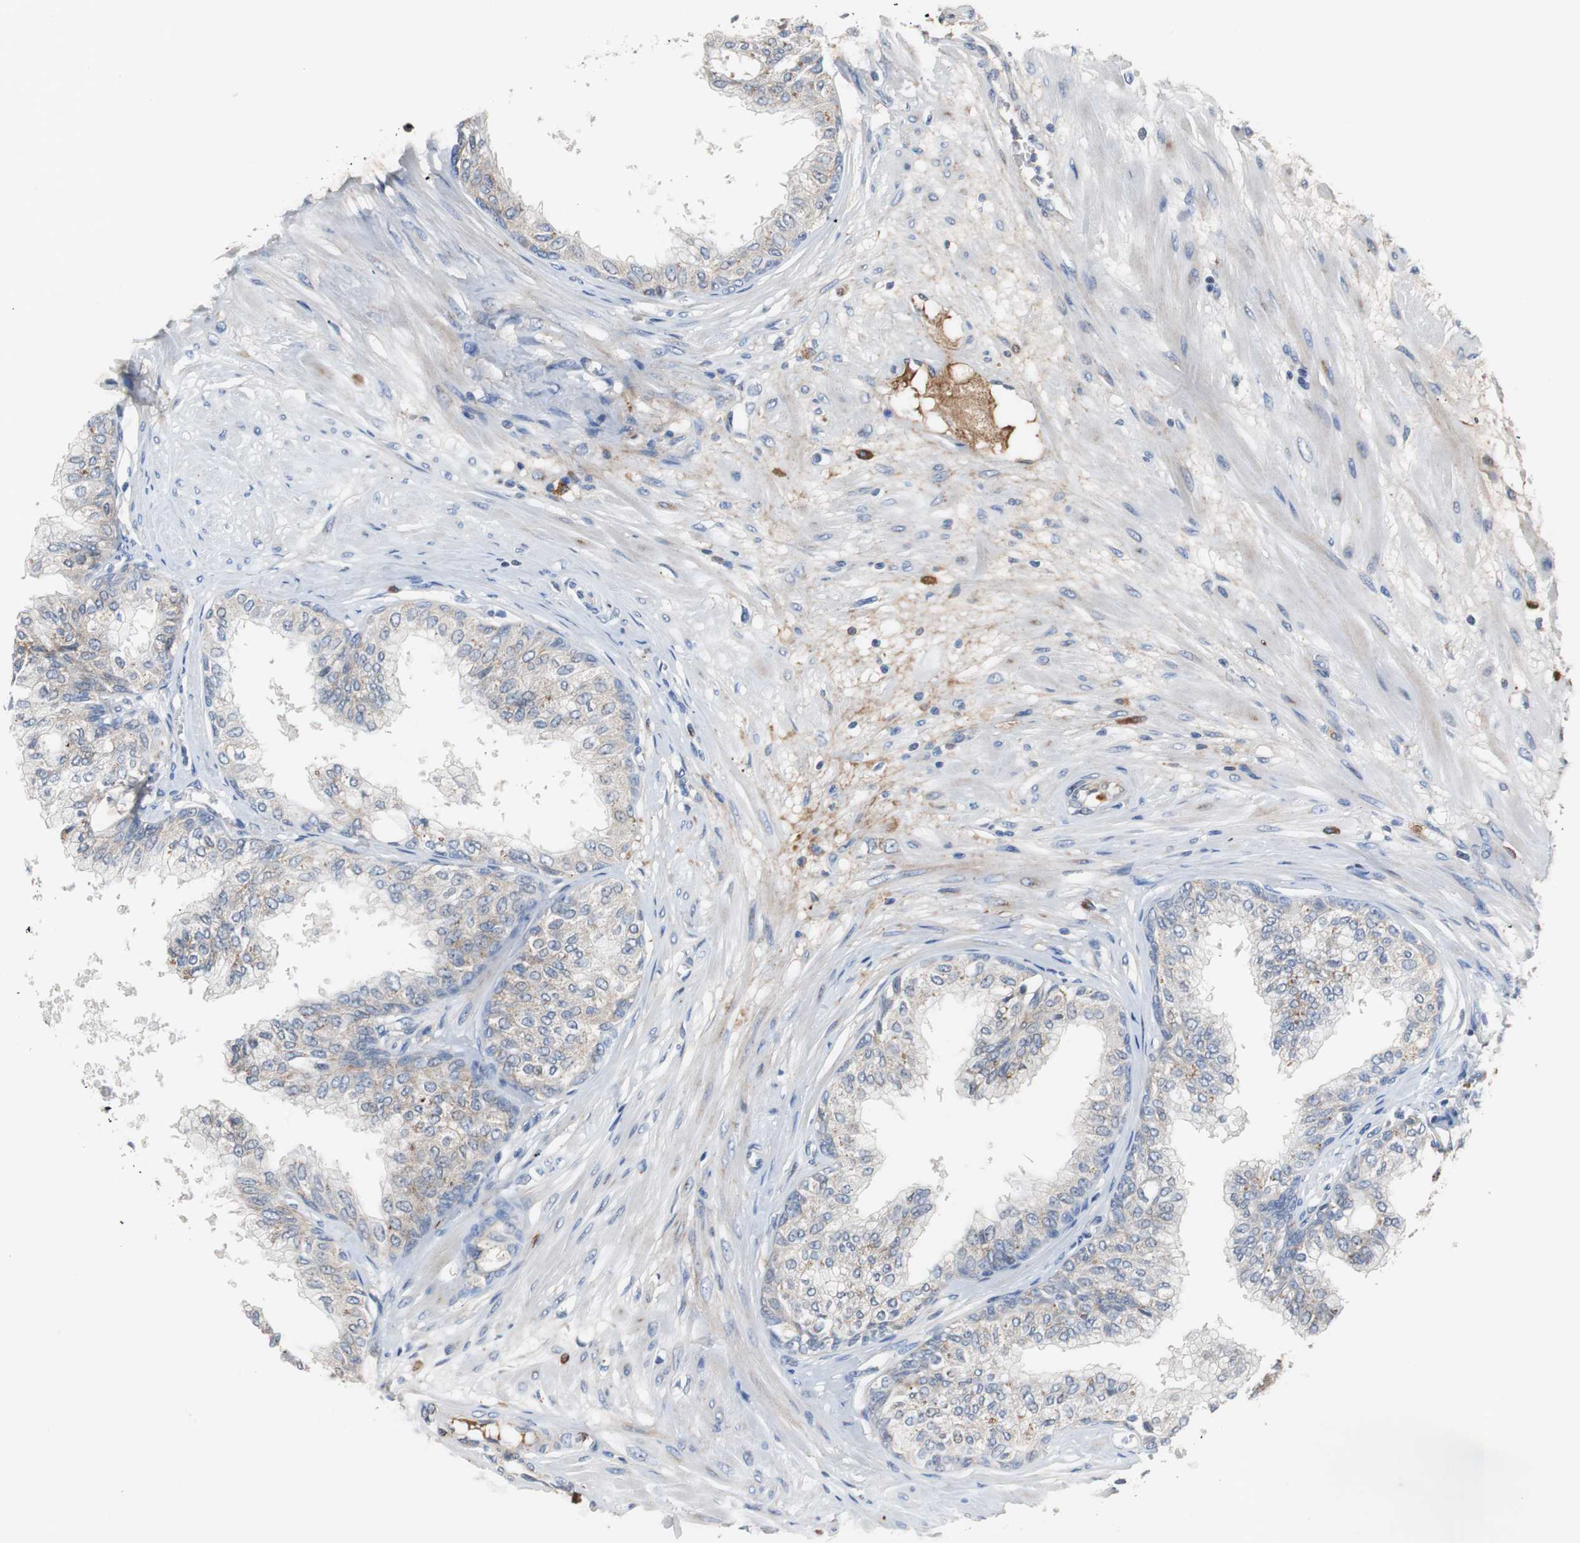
{"staining": {"intensity": "weak", "quantity": "25%-75%", "location": "cytoplasmic/membranous"}, "tissue": "prostate", "cell_type": "Glandular cells", "image_type": "normal", "snomed": [{"axis": "morphology", "description": "Normal tissue, NOS"}, {"axis": "topography", "description": "Prostate"}, {"axis": "topography", "description": "Seminal veicle"}], "caption": "Protein staining by IHC reveals weak cytoplasmic/membranous positivity in about 25%-75% of glandular cells in unremarkable prostate.", "gene": "SORT1", "patient": {"sex": "male", "age": 60}}